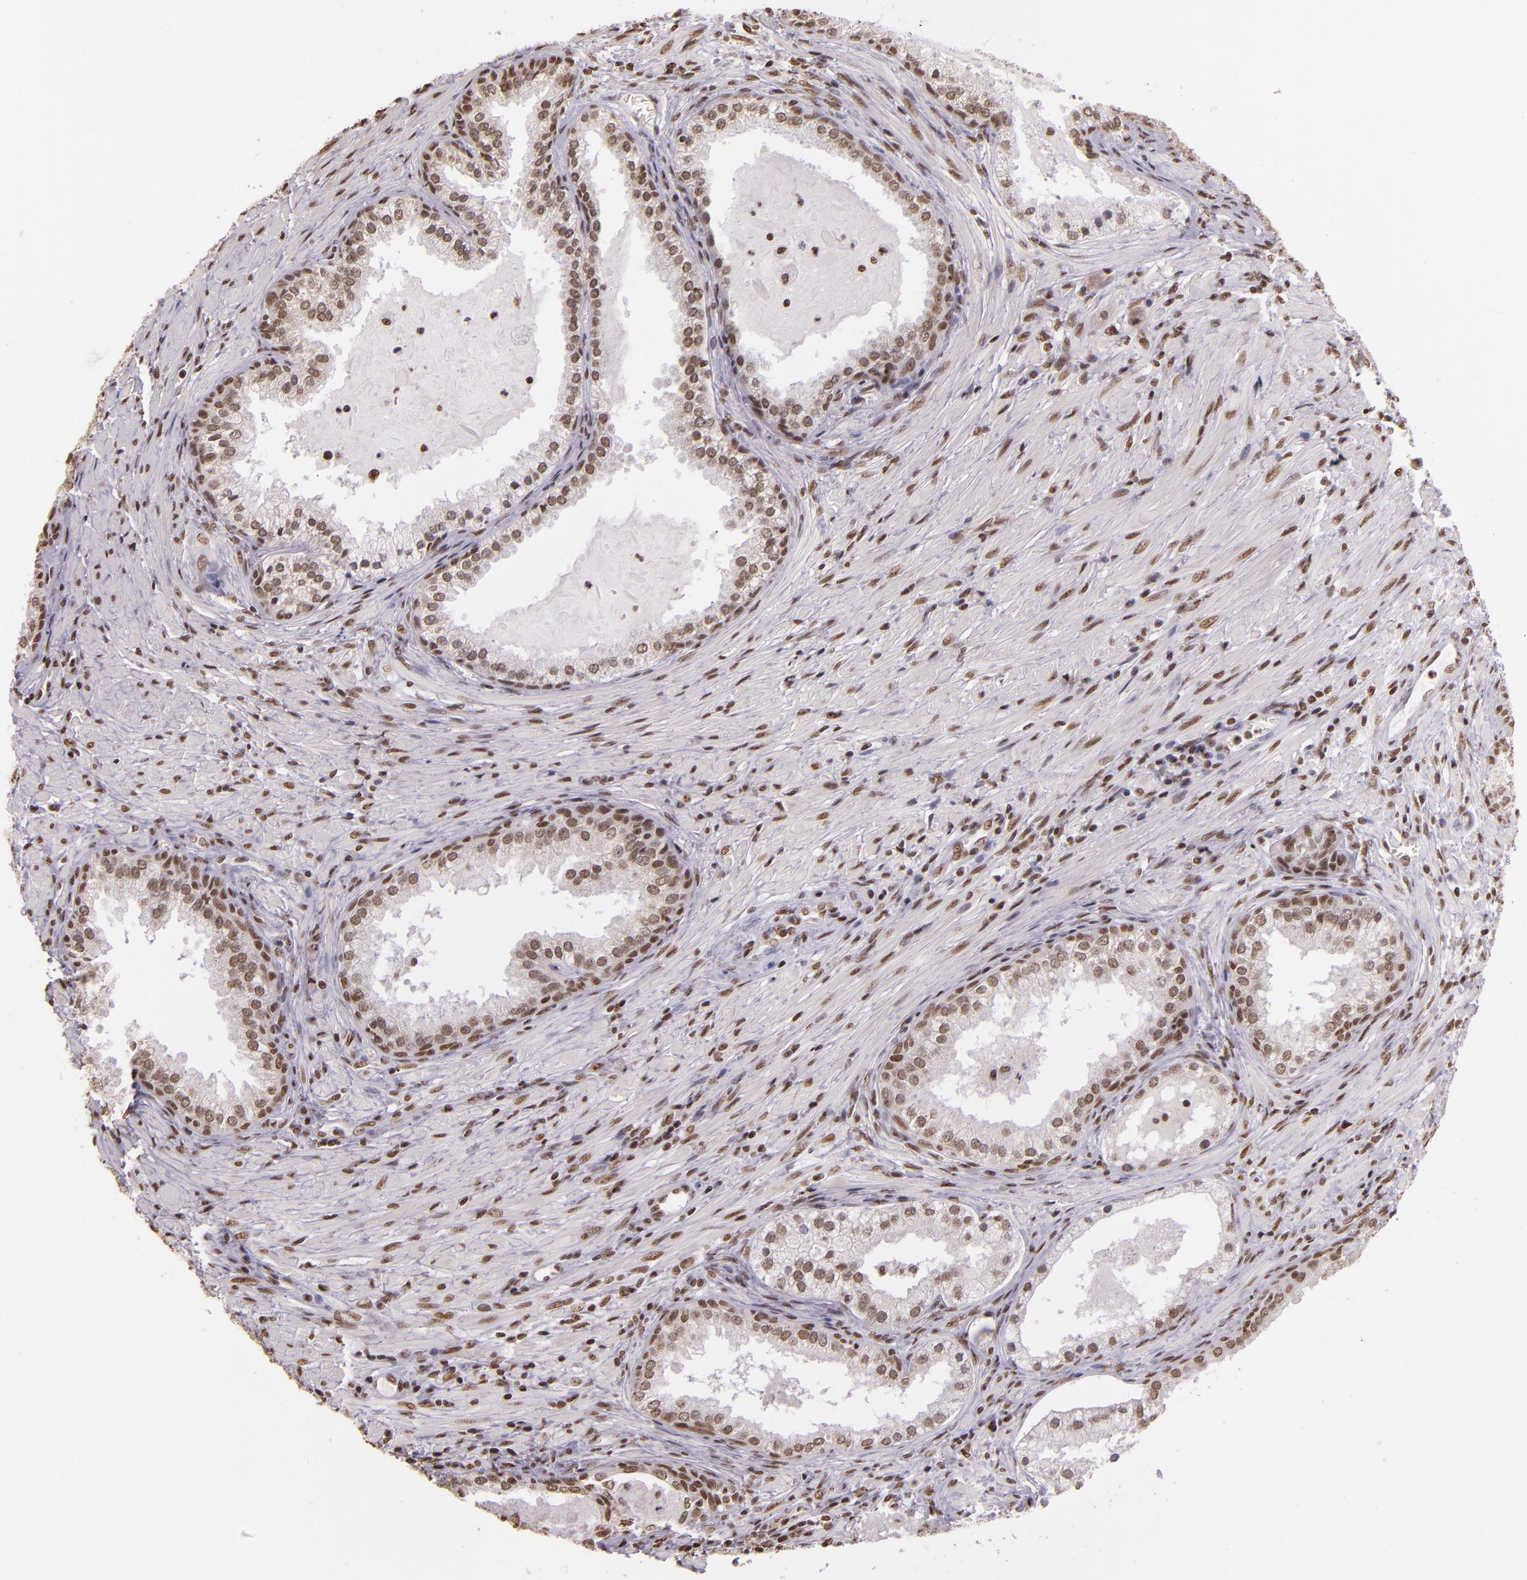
{"staining": {"intensity": "moderate", "quantity": ">75%", "location": "nuclear"}, "tissue": "prostate cancer", "cell_type": "Tumor cells", "image_type": "cancer", "snomed": [{"axis": "morphology", "description": "Adenocarcinoma, Medium grade"}, {"axis": "topography", "description": "Prostate"}], "caption": "Prostate cancer stained with IHC shows moderate nuclear staining in about >75% of tumor cells.", "gene": "USF1", "patient": {"sex": "male", "age": 70}}